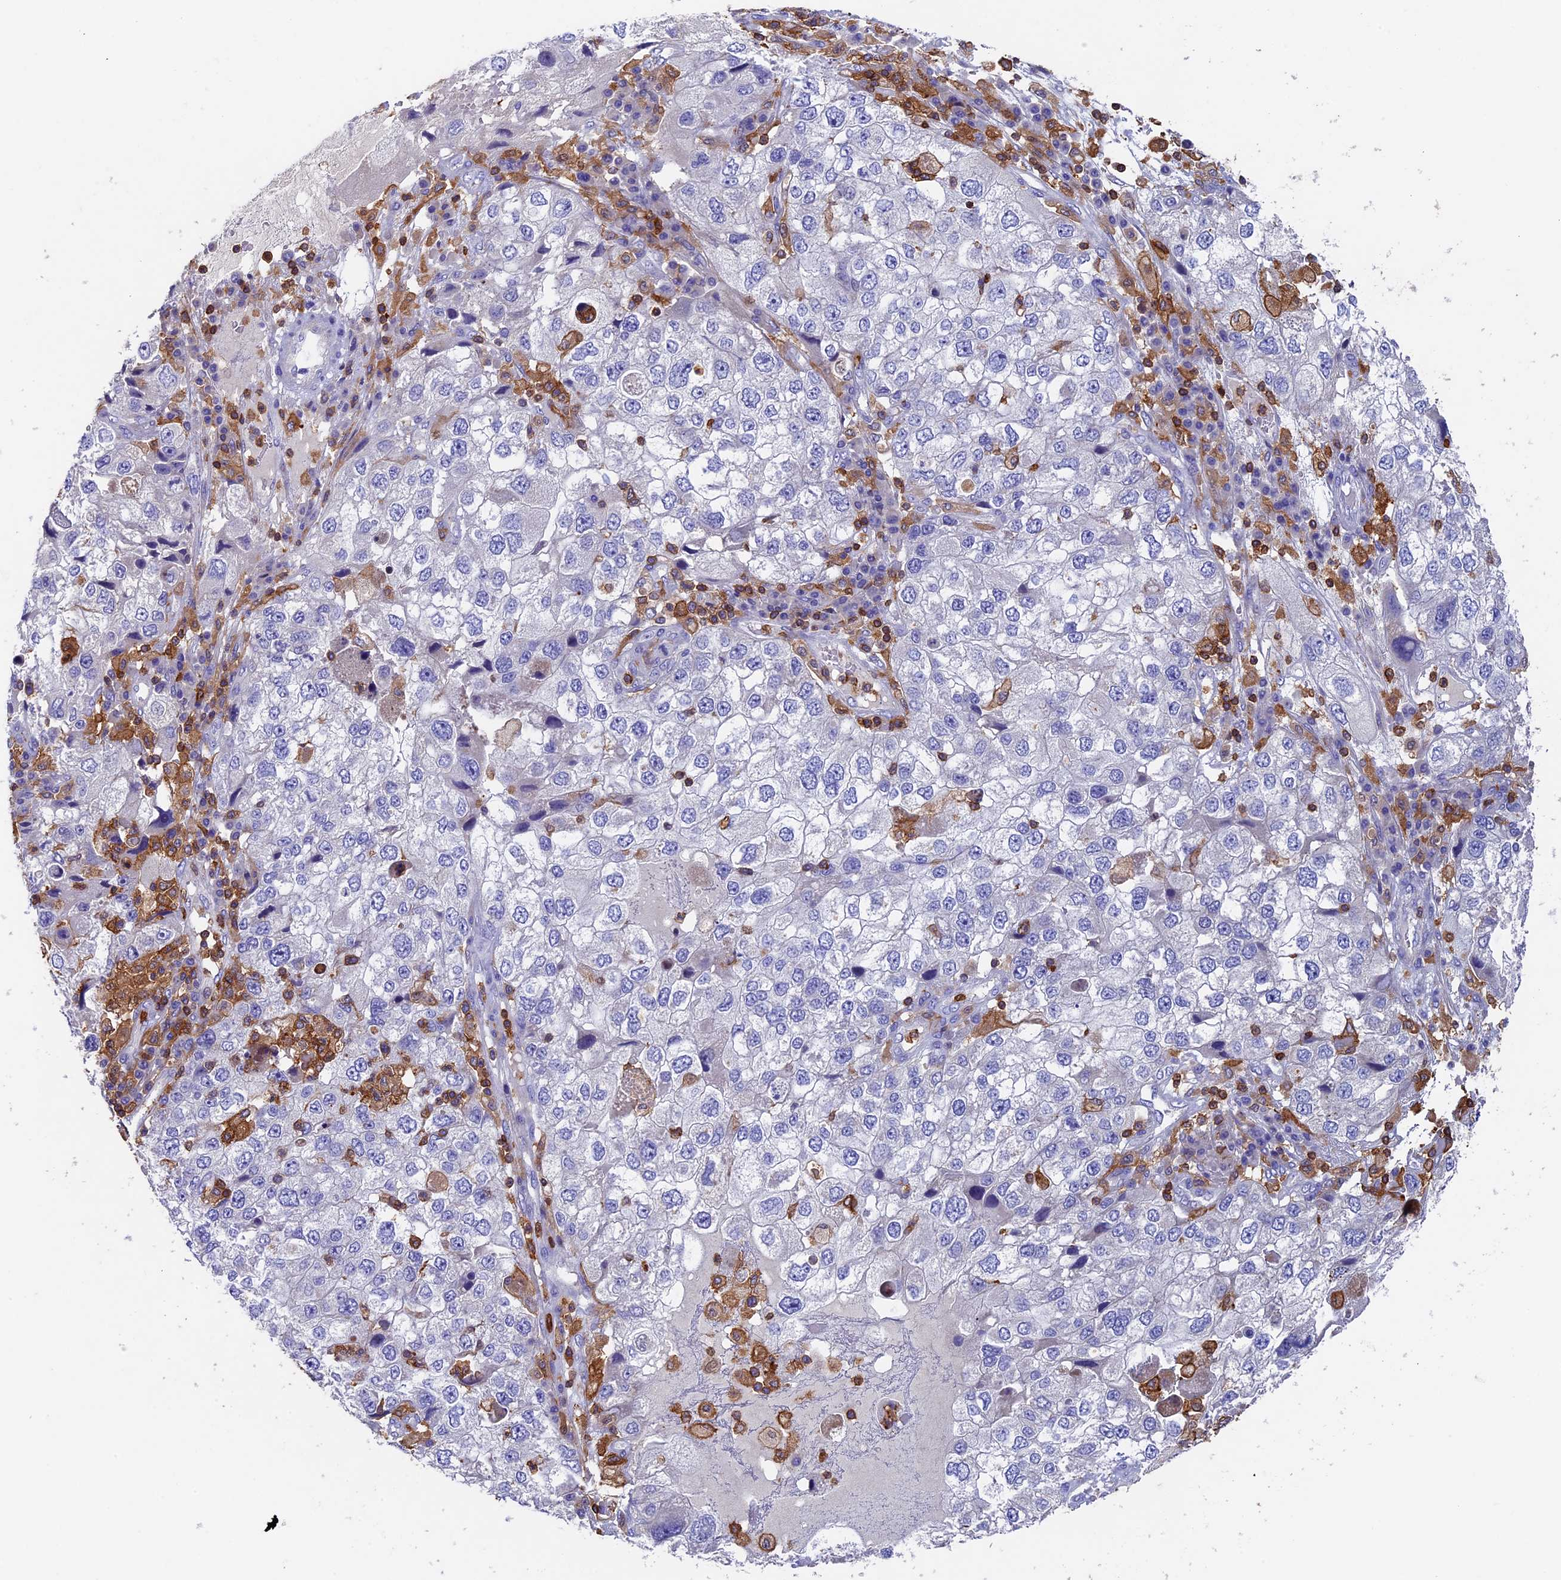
{"staining": {"intensity": "negative", "quantity": "none", "location": "none"}, "tissue": "endometrial cancer", "cell_type": "Tumor cells", "image_type": "cancer", "snomed": [{"axis": "morphology", "description": "Adenocarcinoma, NOS"}, {"axis": "topography", "description": "Endometrium"}], "caption": "IHC of endometrial adenocarcinoma exhibits no positivity in tumor cells.", "gene": "ADAT1", "patient": {"sex": "female", "age": 49}}